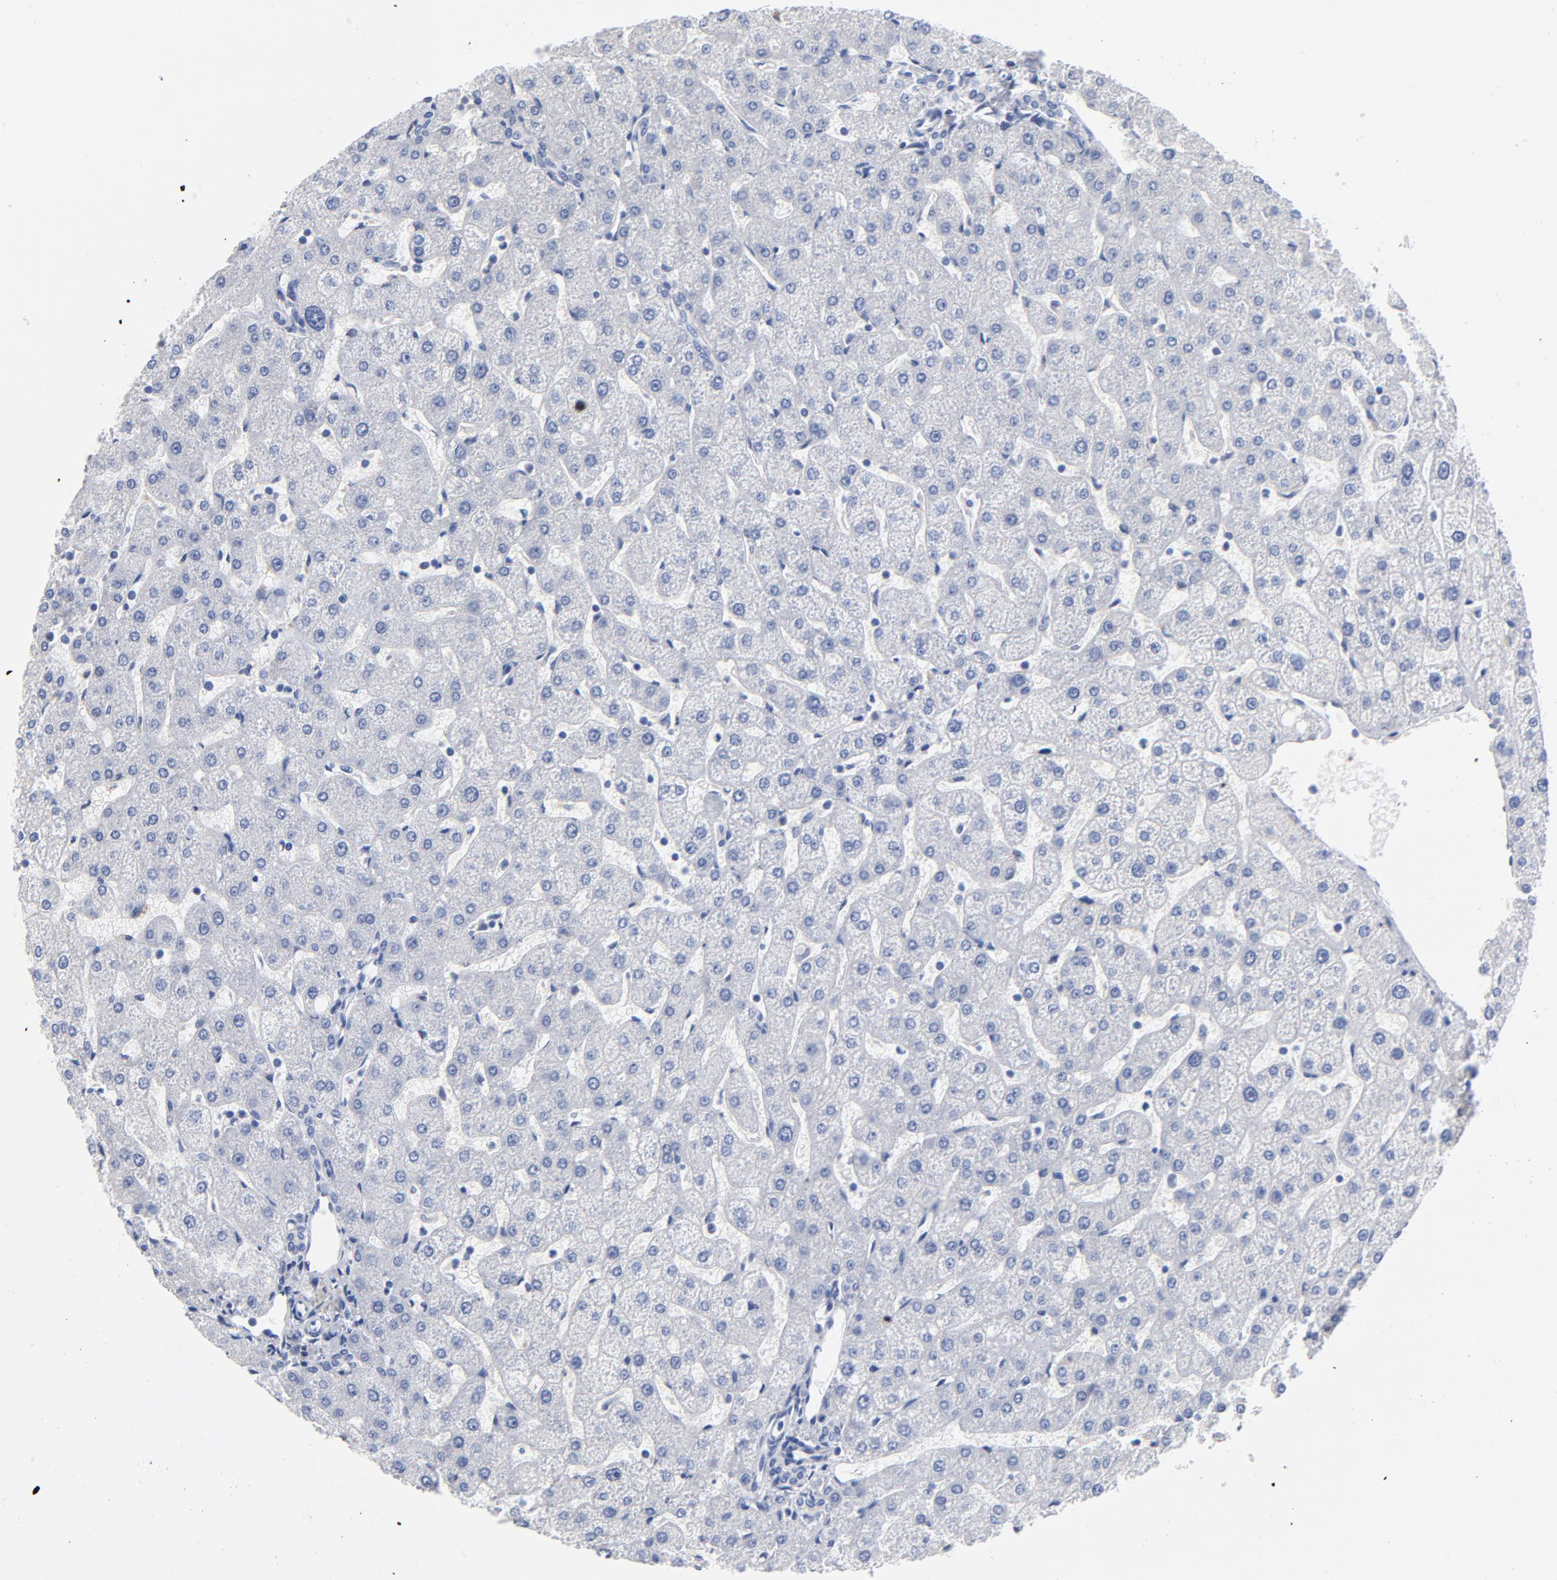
{"staining": {"intensity": "negative", "quantity": "none", "location": "none"}, "tissue": "liver", "cell_type": "Cholangiocytes", "image_type": "normal", "snomed": [{"axis": "morphology", "description": "Normal tissue, NOS"}, {"axis": "topography", "description": "Liver"}], "caption": "Immunohistochemistry (IHC) image of normal human liver stained for a protein (brown), which exhibits no positivity in cholangiocytes.", "gene": "RBM3", "patient": {"sex": "male", "age": 67}}